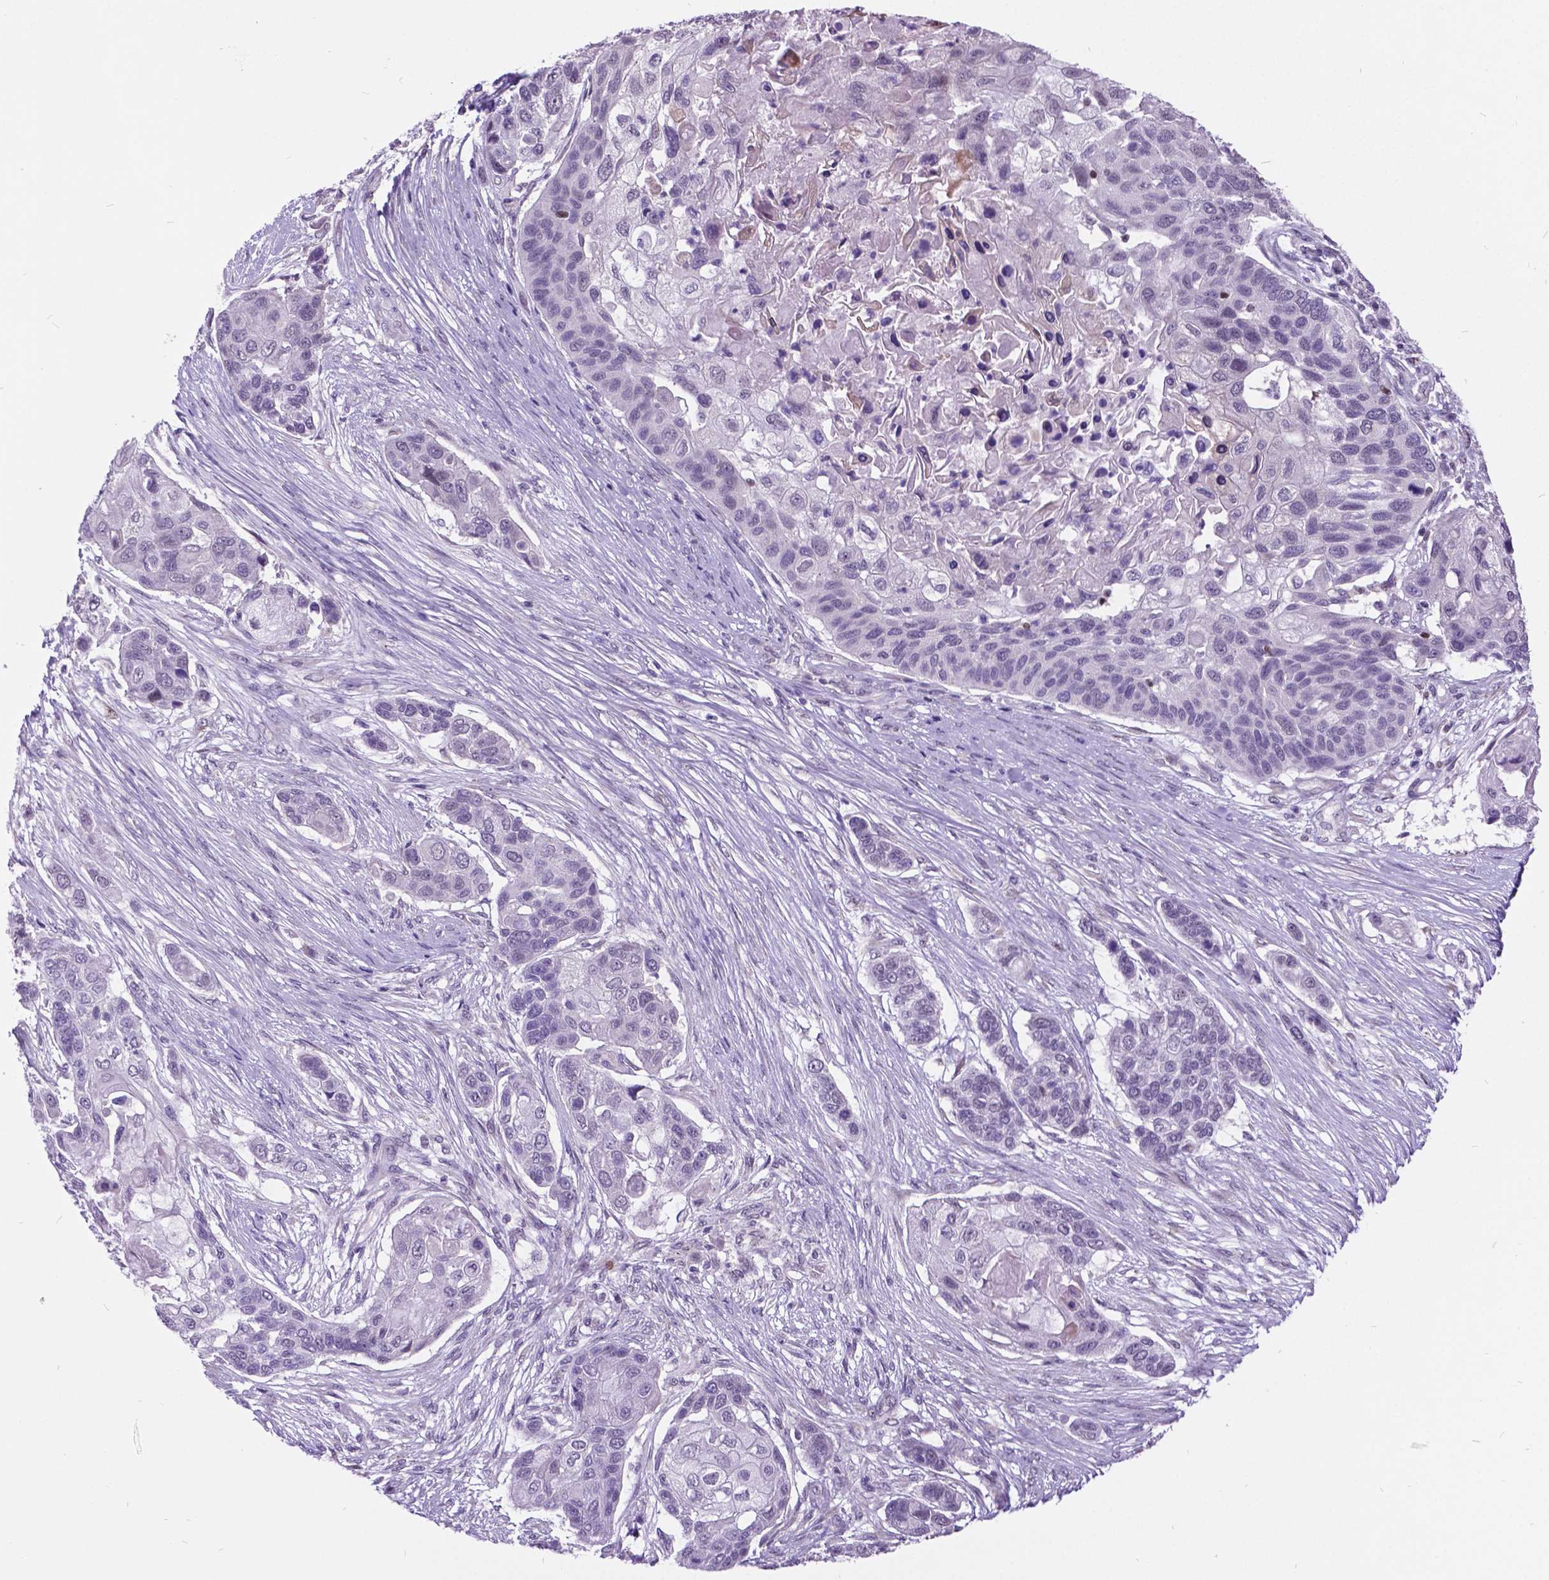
{"staining": {"intensity": "negative", "quantity": "none", "location": "none"}, "tissue": "lung cancer", "cell_type": "Tumor cells", "image_type": "cancer", "snomed": [{"axis": "morphology", "description": "Squamous cell carcinoma, NOS"}, {"axis": "topography", "description": "Lung"}], "caption": "Immunohistochemistry (IHC) image of lung cancer stained for a protein (brown), which reveals no staining in tumor cells. (DAB immunohistochemistry (IHC) visualized using brightfield microscopy, high magnification).", "gene": "DPF3", "patient": {"sex": "male", "age": 69}}